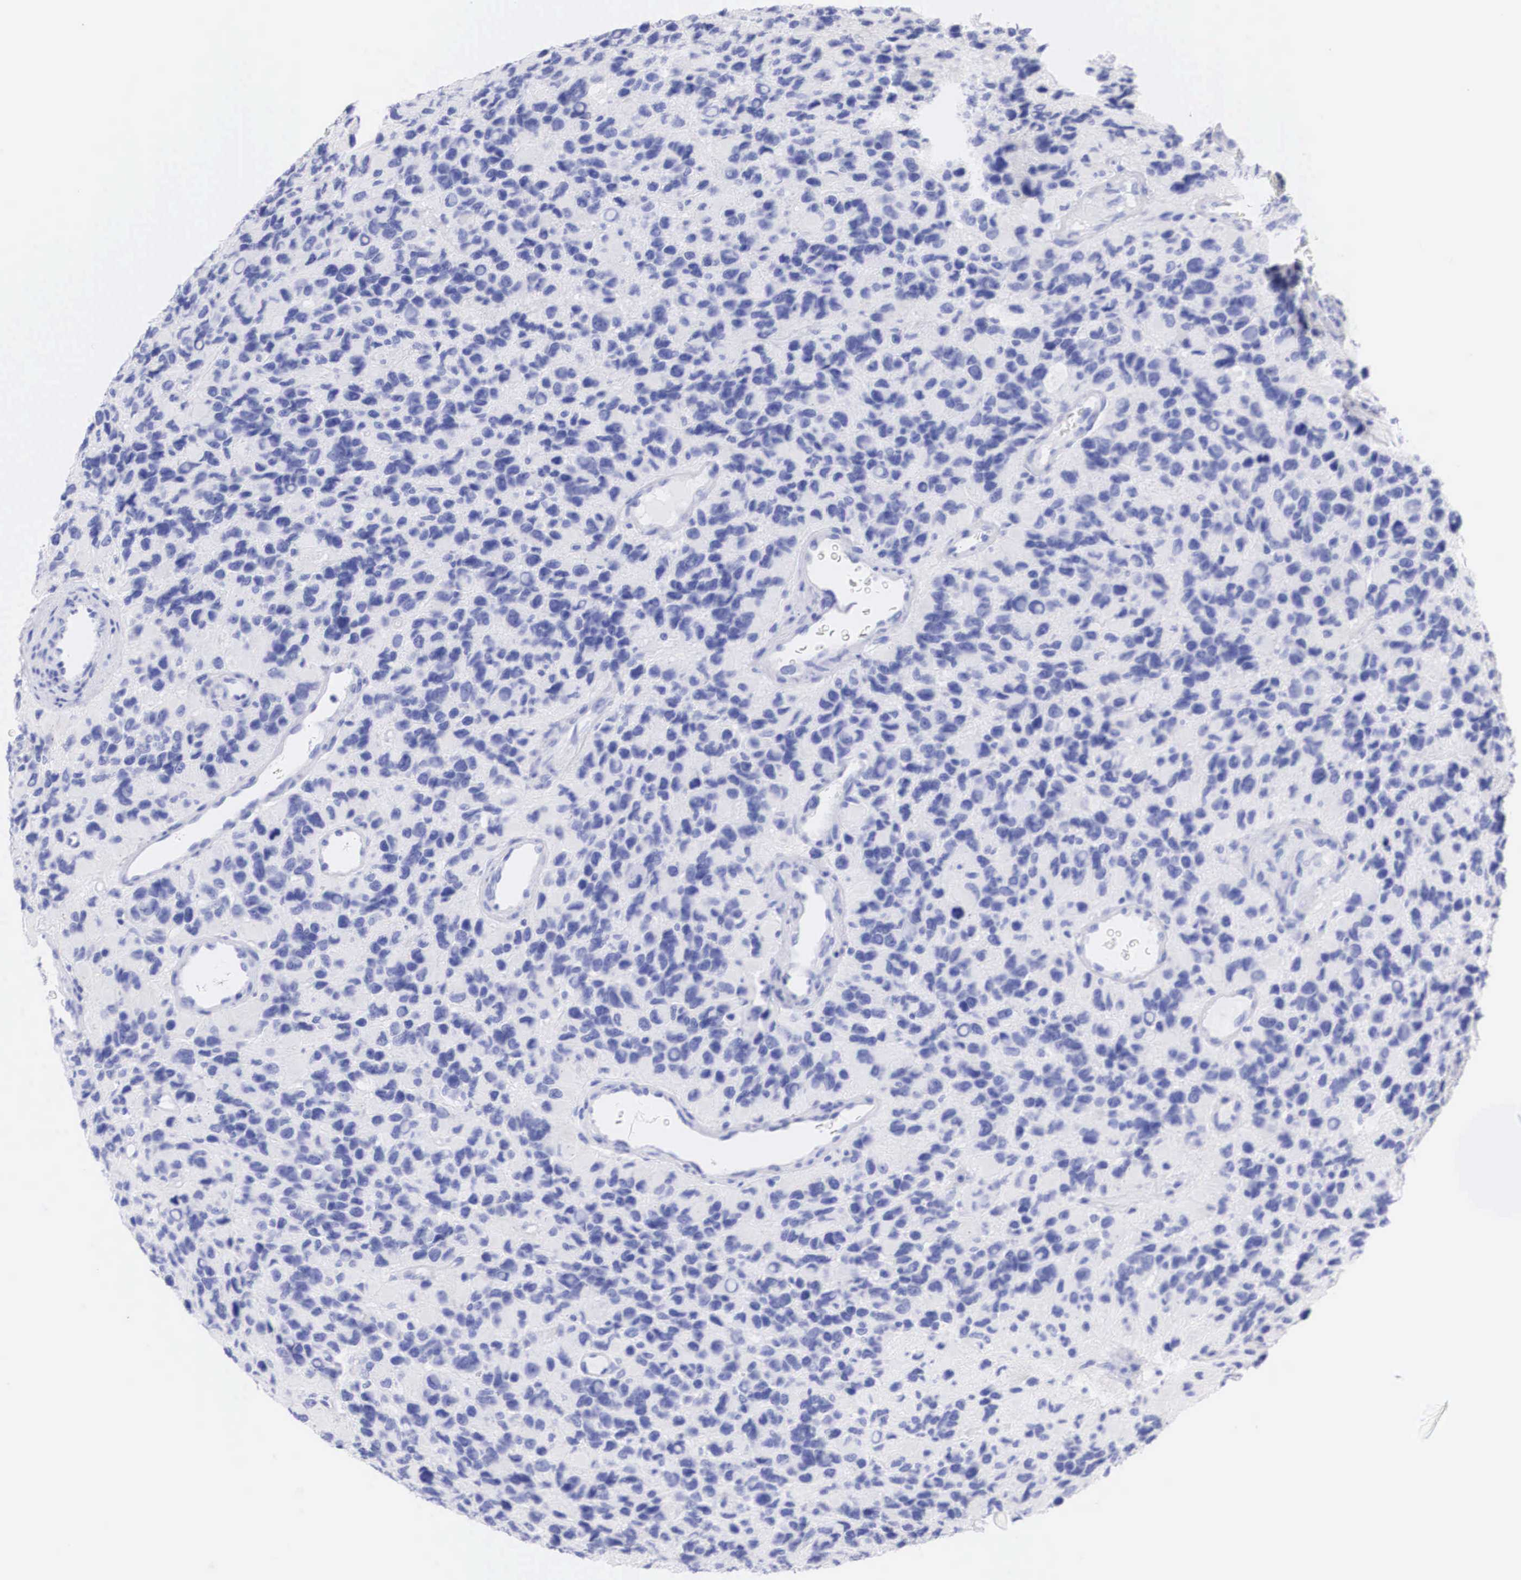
{"staining": {"intensity": "negative", "quantity": "none", "location": "none"}, "tissue": "glioma", "cell_type": "Tumor cells", "image_type": "cancer", "snomed": [{"axis": "morphology", "description": "Glioma, malignant, High grade"}, {"axis": "topography", "description": "Brain"}], "caption": "The image displays no staining of tumor cells in malignant glioma (high-grade). (Brightfield microscopy of DAB (3,3'-diaminobenzidine) immunohistochemistry at high magnification).", "gene": "ERBB2", "patient": {"sex": "male", "age": 77}}